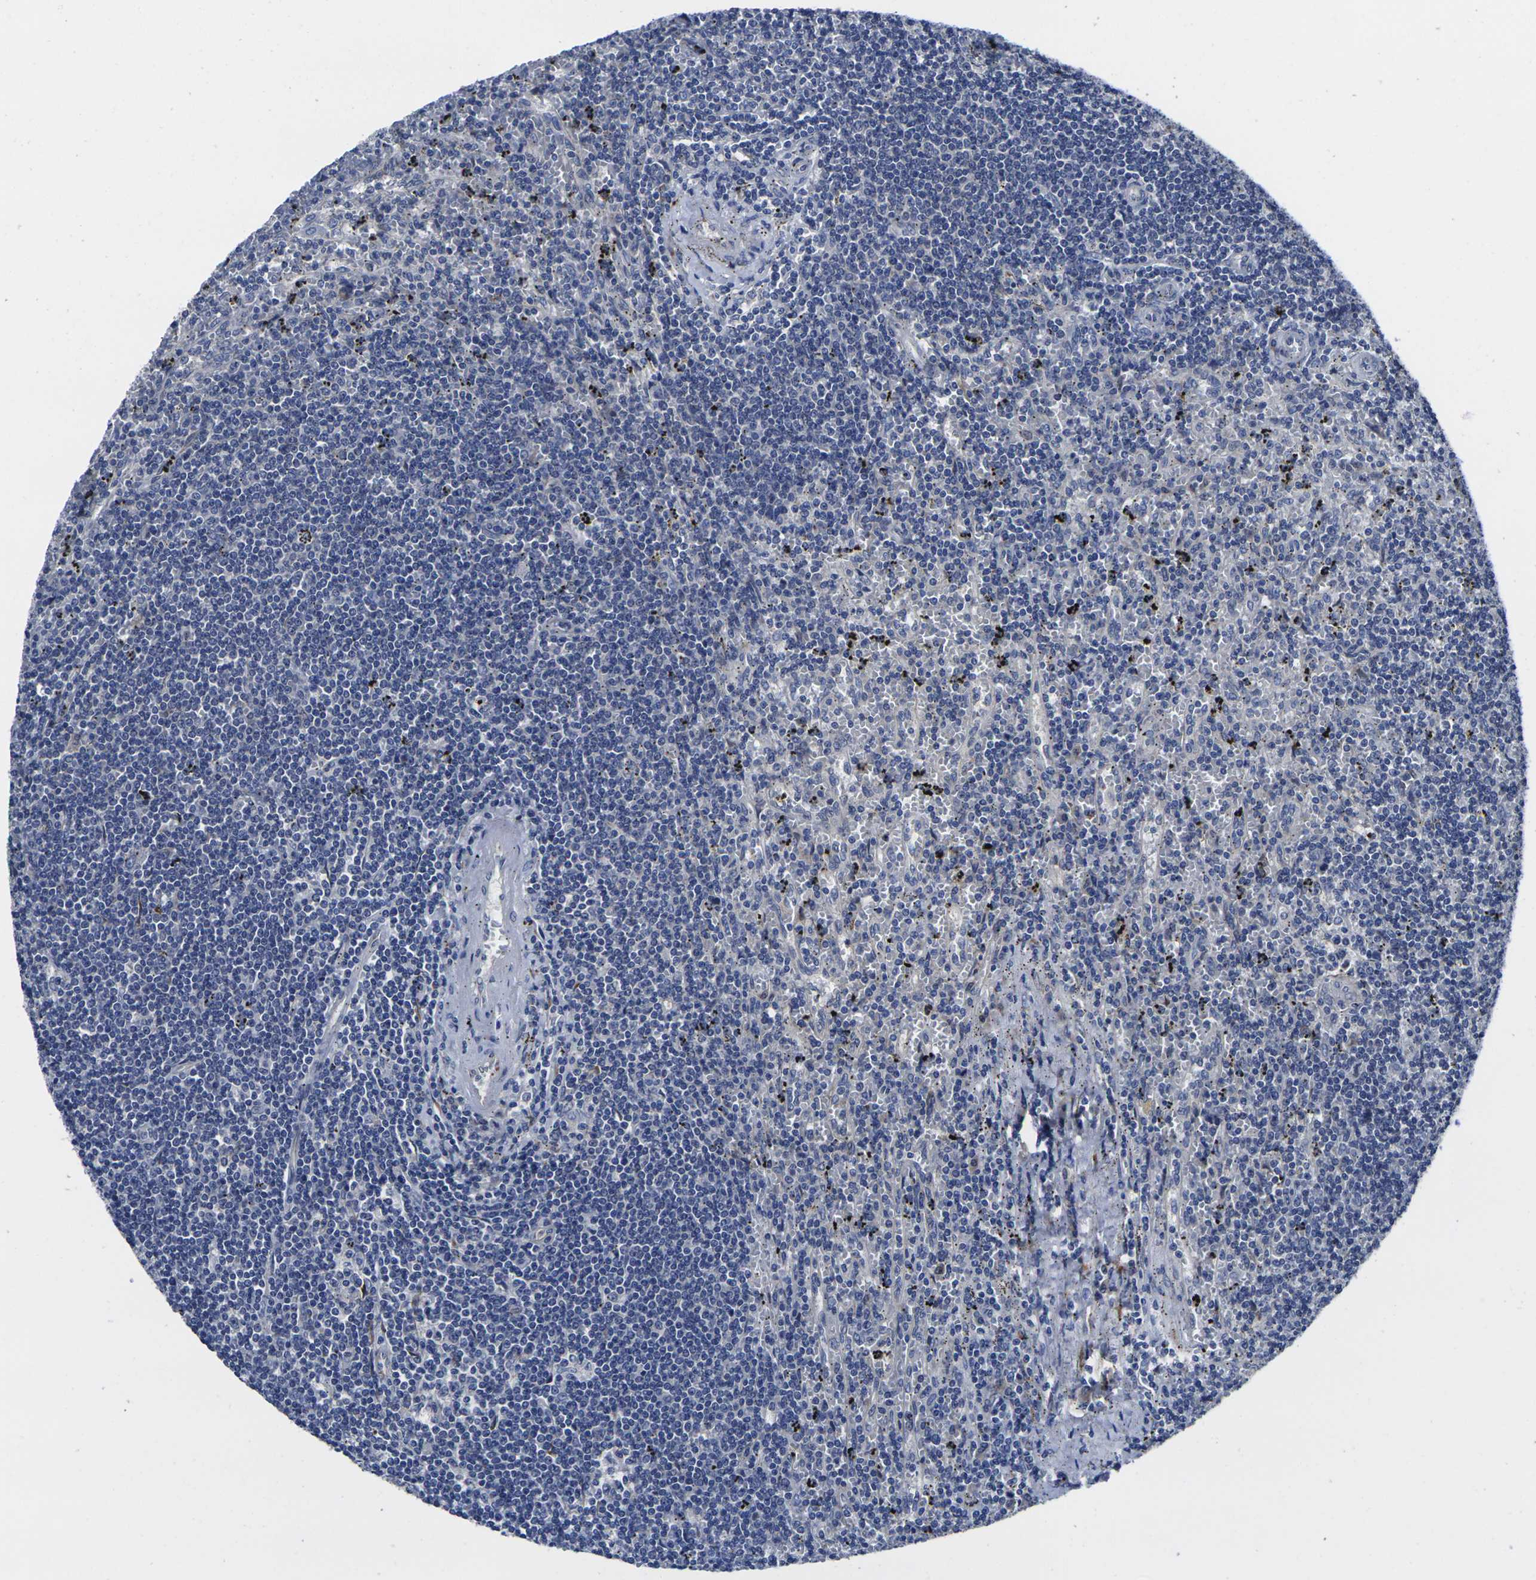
{"staining": {"intensity": "negative", "quantity": "none", "location": "none"}, "tissue": "lymphoma", "cell_type": "Tumor cells", "image_type": "cancer", "snomed": [{"axis": "morphology", "description": "Malignant lymphoma, non-Hodgkin's type, Low grade"}, {"axis": "topography", "description": "Spleen"}], "caption": "DAB immunohistochemical staining of malignant lymphoma, non-Hodgkin's type (low-grade) exhibits no significant expression in tumor cells.", "gene": "CYP2C8", "patient": {"sex": "male", "age": 76}}